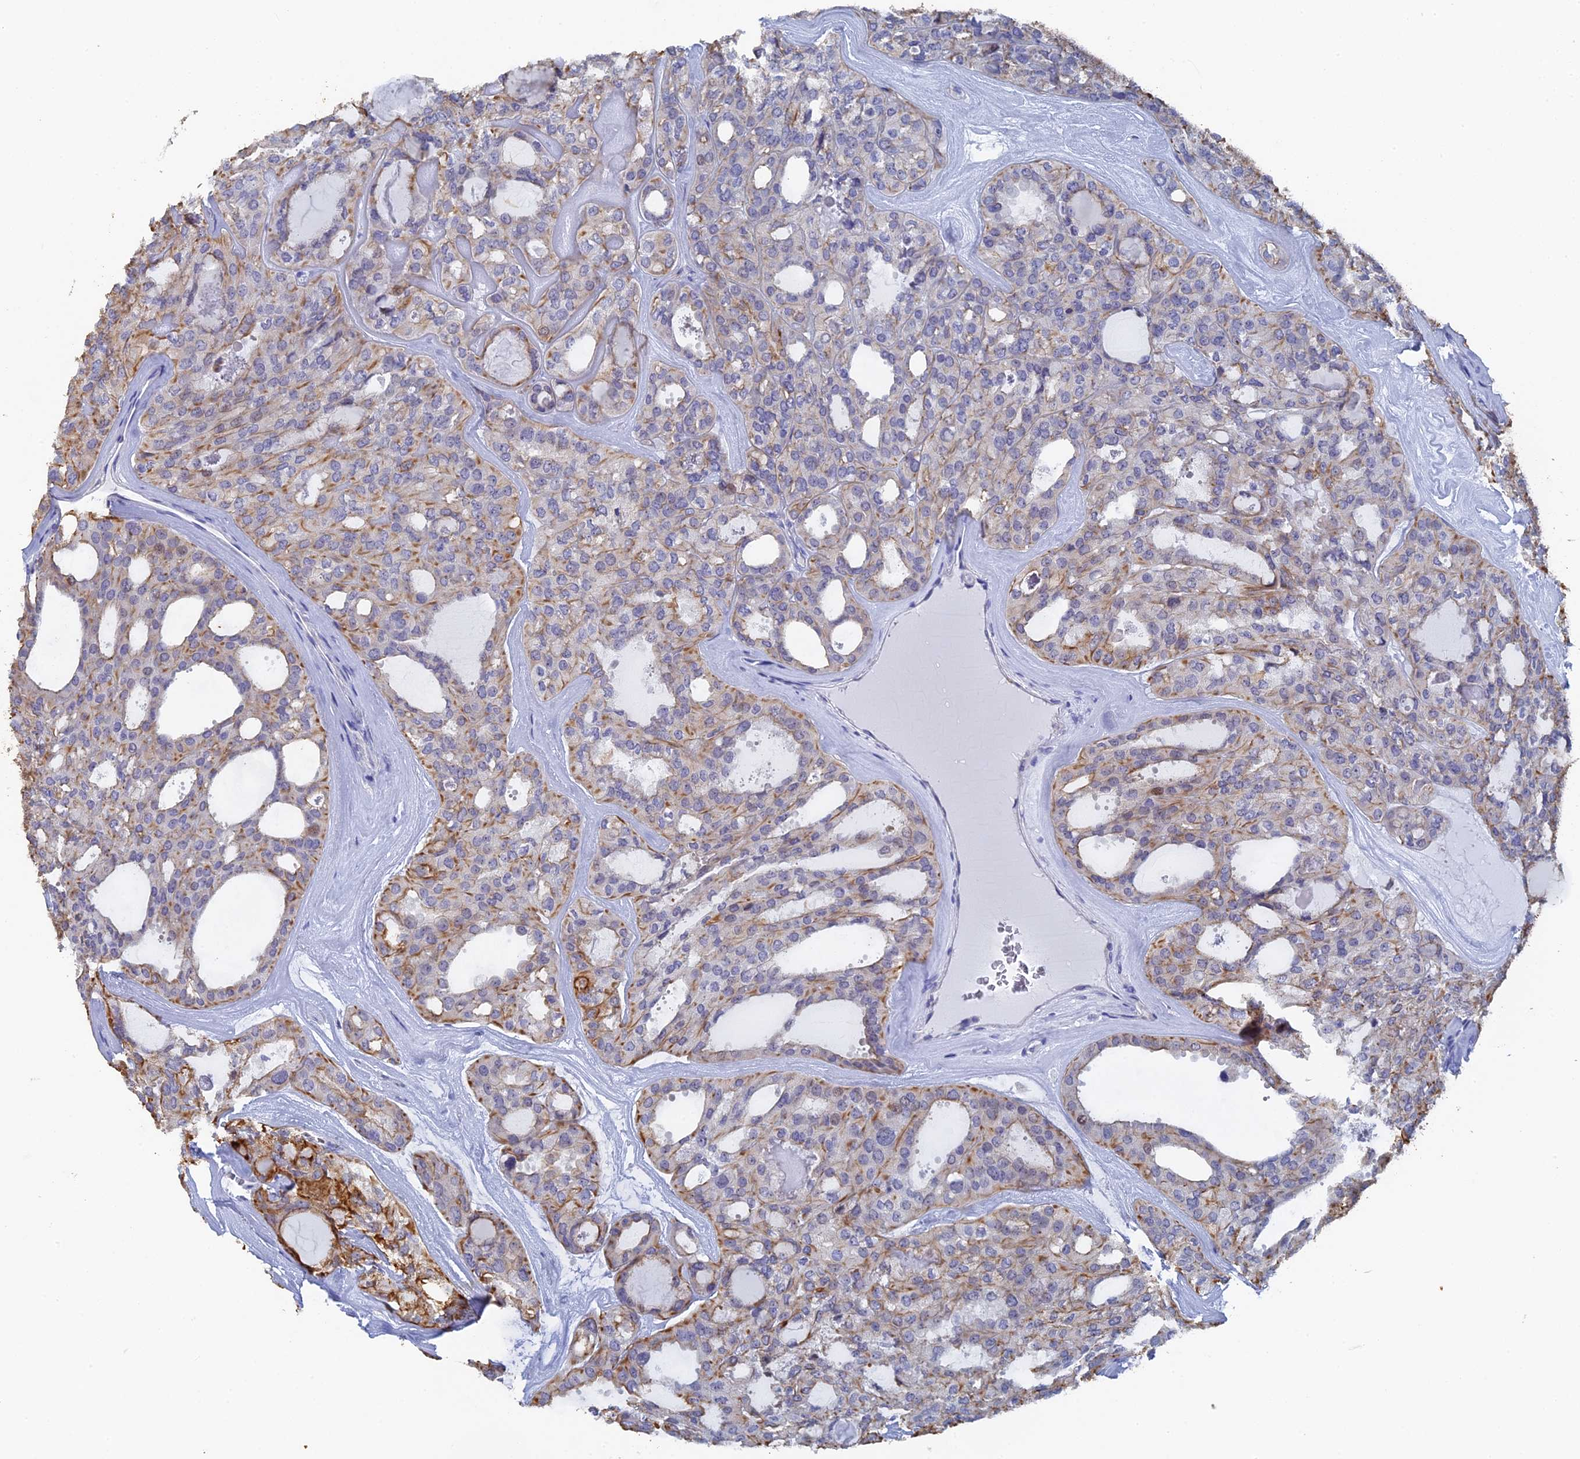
{"staining": {"intensity": "moderate", "quantity": "<25%", "location": "cytoplasmic/membranous"}, "tissue": "thyroid cancer", "cell_type": "Tumor cells", "image_type": "cancer", "snomed": [{"axis": "morphology", "description": "Follicular adenoma carcinoma, NOS"}, {"axis": "topography", "description": "Thyroid gland"}], "caption": "Immunohistochemical staining of human thyroid follicular adenoma carcinoma demonstrates moderate cytoplasmic/membranous protein expression in approximately <25% of tumor cells.", "gene": "SRFBP1", "patient": {"sex": "male", "age": 75}}